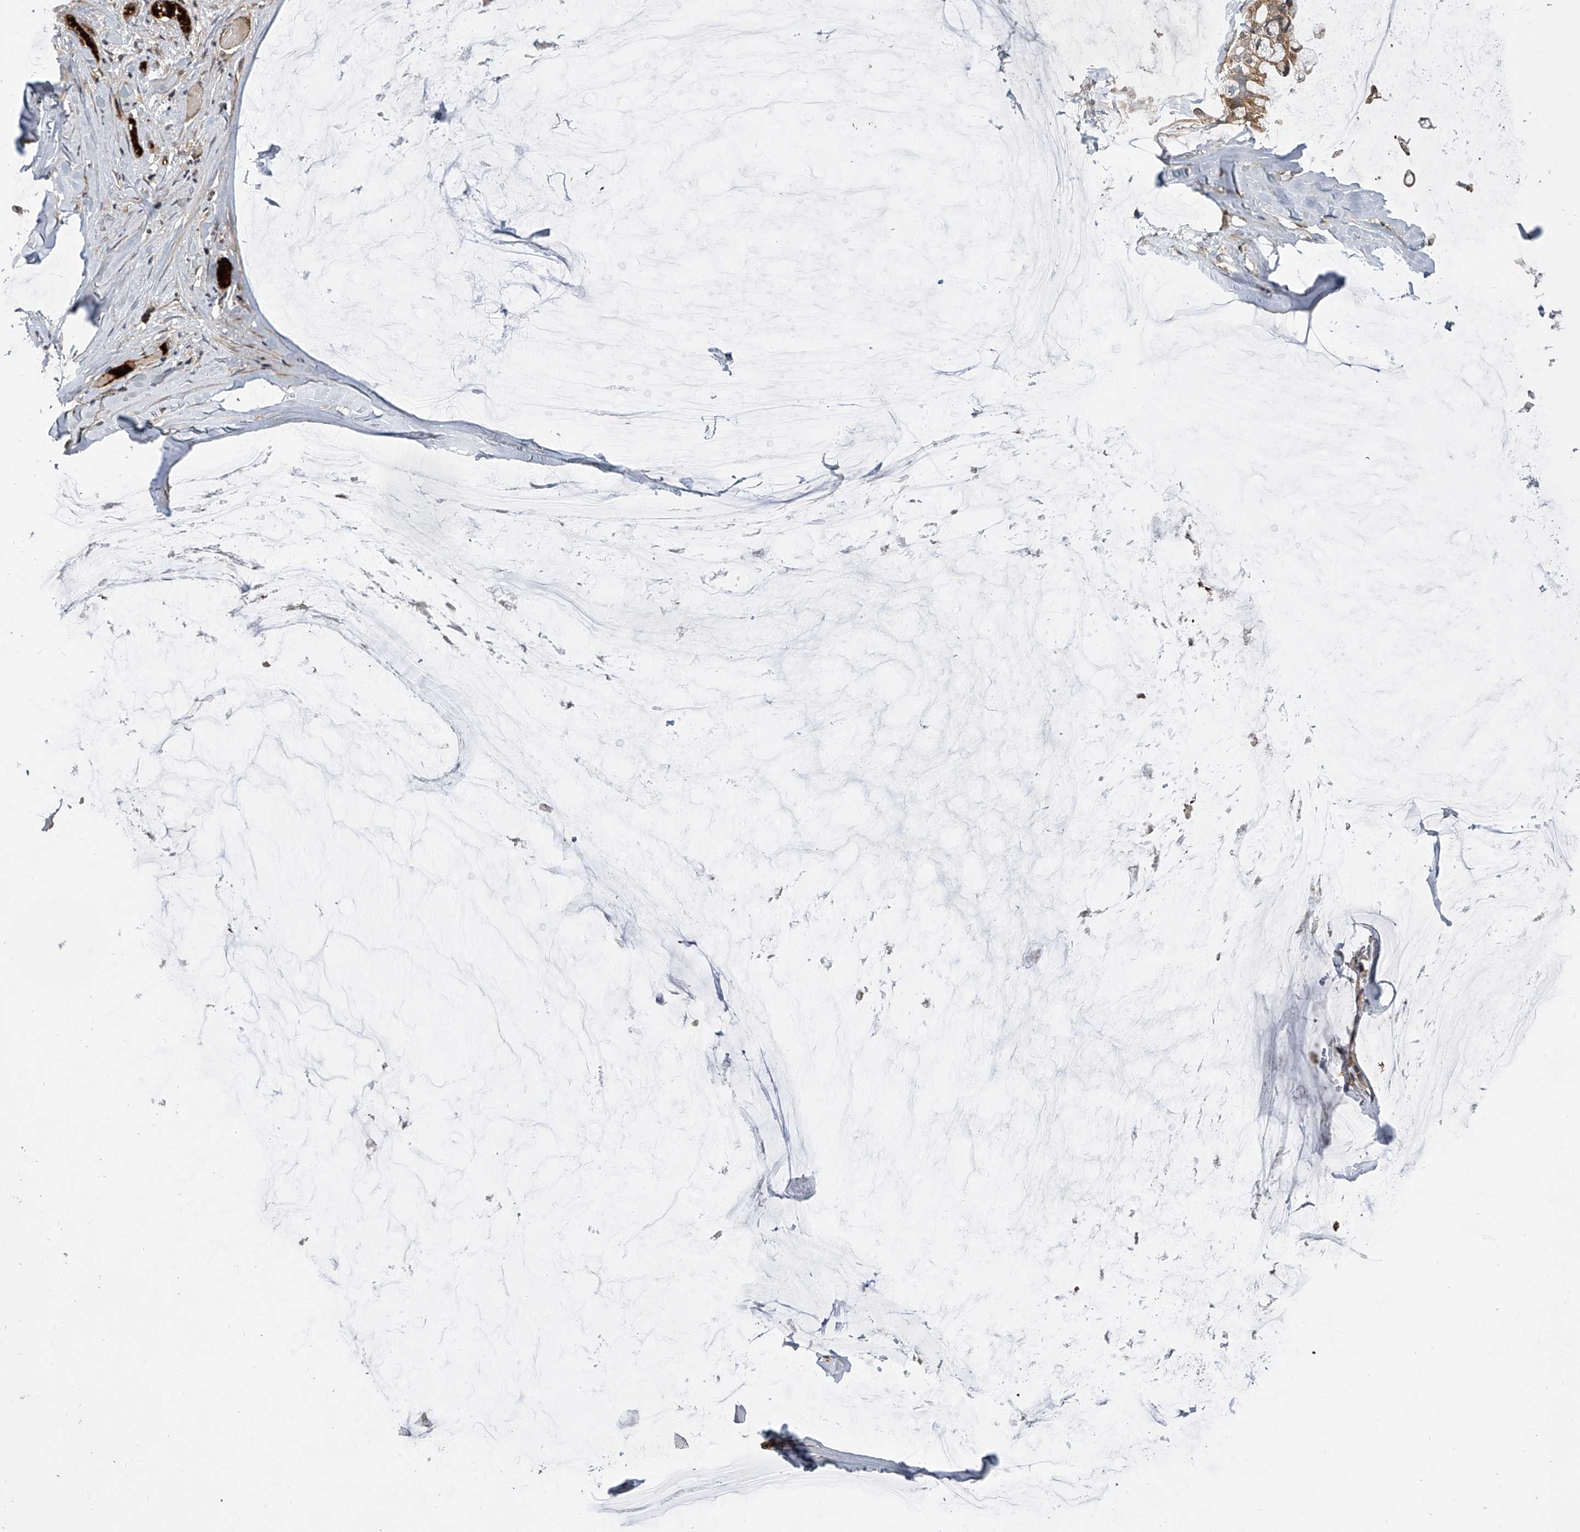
{"staining": {"intensity": "moderate", "quantity": ">75%", "location": "cytoplasmic/membranous"}, "tissue": "ovarian cancer", "cell_type": "Tumor cells", "image_type": "cancer", "snomed": [{"axis": "morphology", "description": "Cystadenocarcinoma, mucinous, NOS"}, {"axis": "topography", "description": "Ovary"}], "caption": "High-magnification brightfield microscopy of ovarian cancer (mucinous cystadenocarcinoma) stained with DAB (3,3'-diaminobenzidine) (brown) and counterstained with hematoxylin (blue). tumor cells exhibit moderate cytoplasmic/membranous staining is identified in approximately>75% of cells.", "gene": "USP47", "patient": {"sex": "female", "age": 39}}